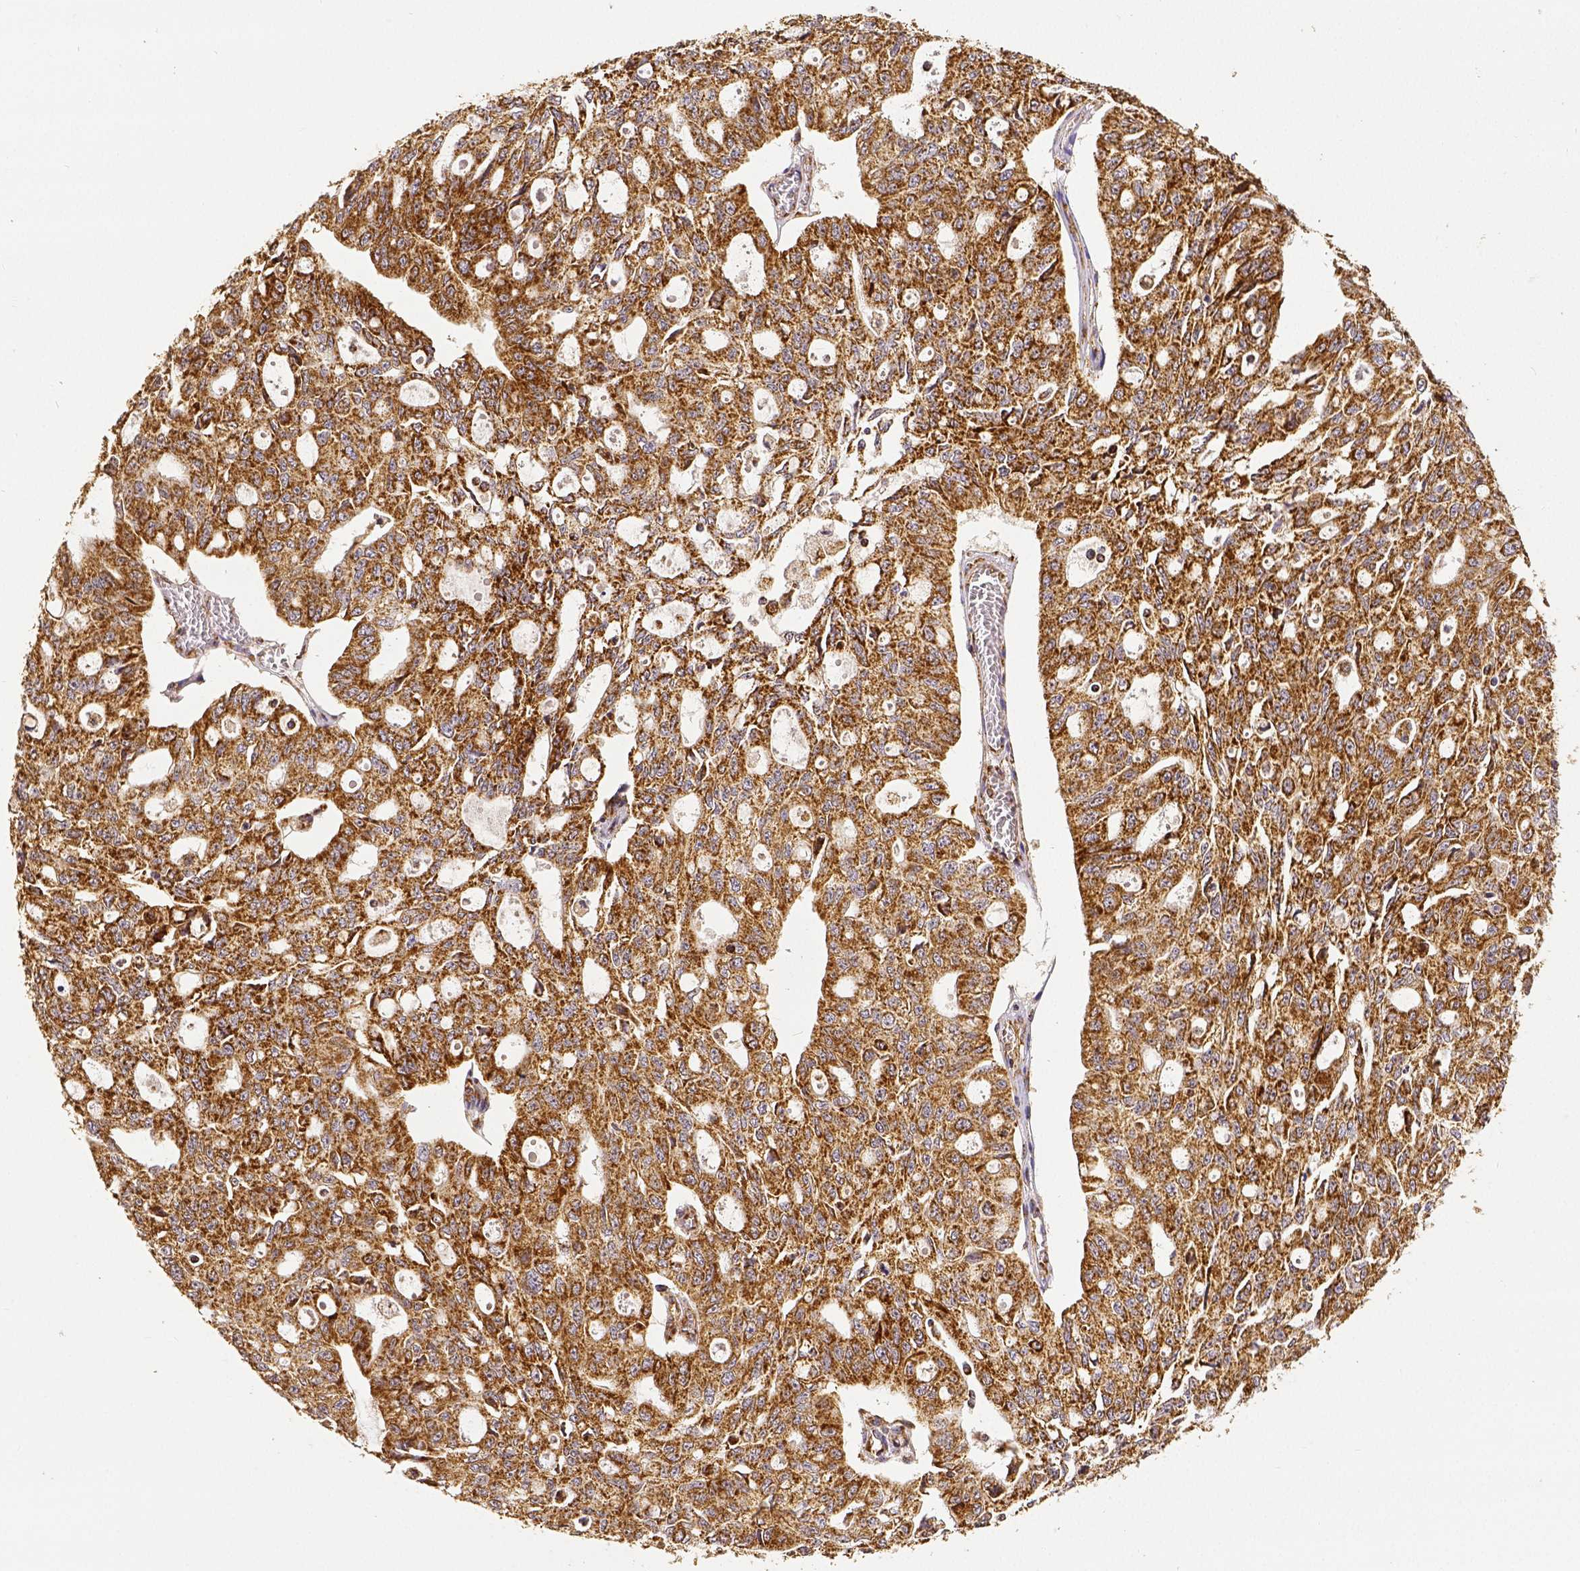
{"staining": {"intensity": "moderate", "quantity": ">75%", "location": "cytoplasmic/membranous"}, "tissue": "ovarian cancer", "cell_type": "Tumor cells", "image_type": "cancer", "snomed": [{"axis": "morphology", "description": "Carcinoma, endometroid"}, {"axis": "topography", "description": "Ovary"}], "caption": "This histopathology image shows immunohistochemistry staining of endometroid carcinoma (ovarian), with medium moderate cytoplasmic/membranous staining in approximately >75% of tumor cells.", "gene": "SDHB", "patient": {"sex": "female", "age": 65}}